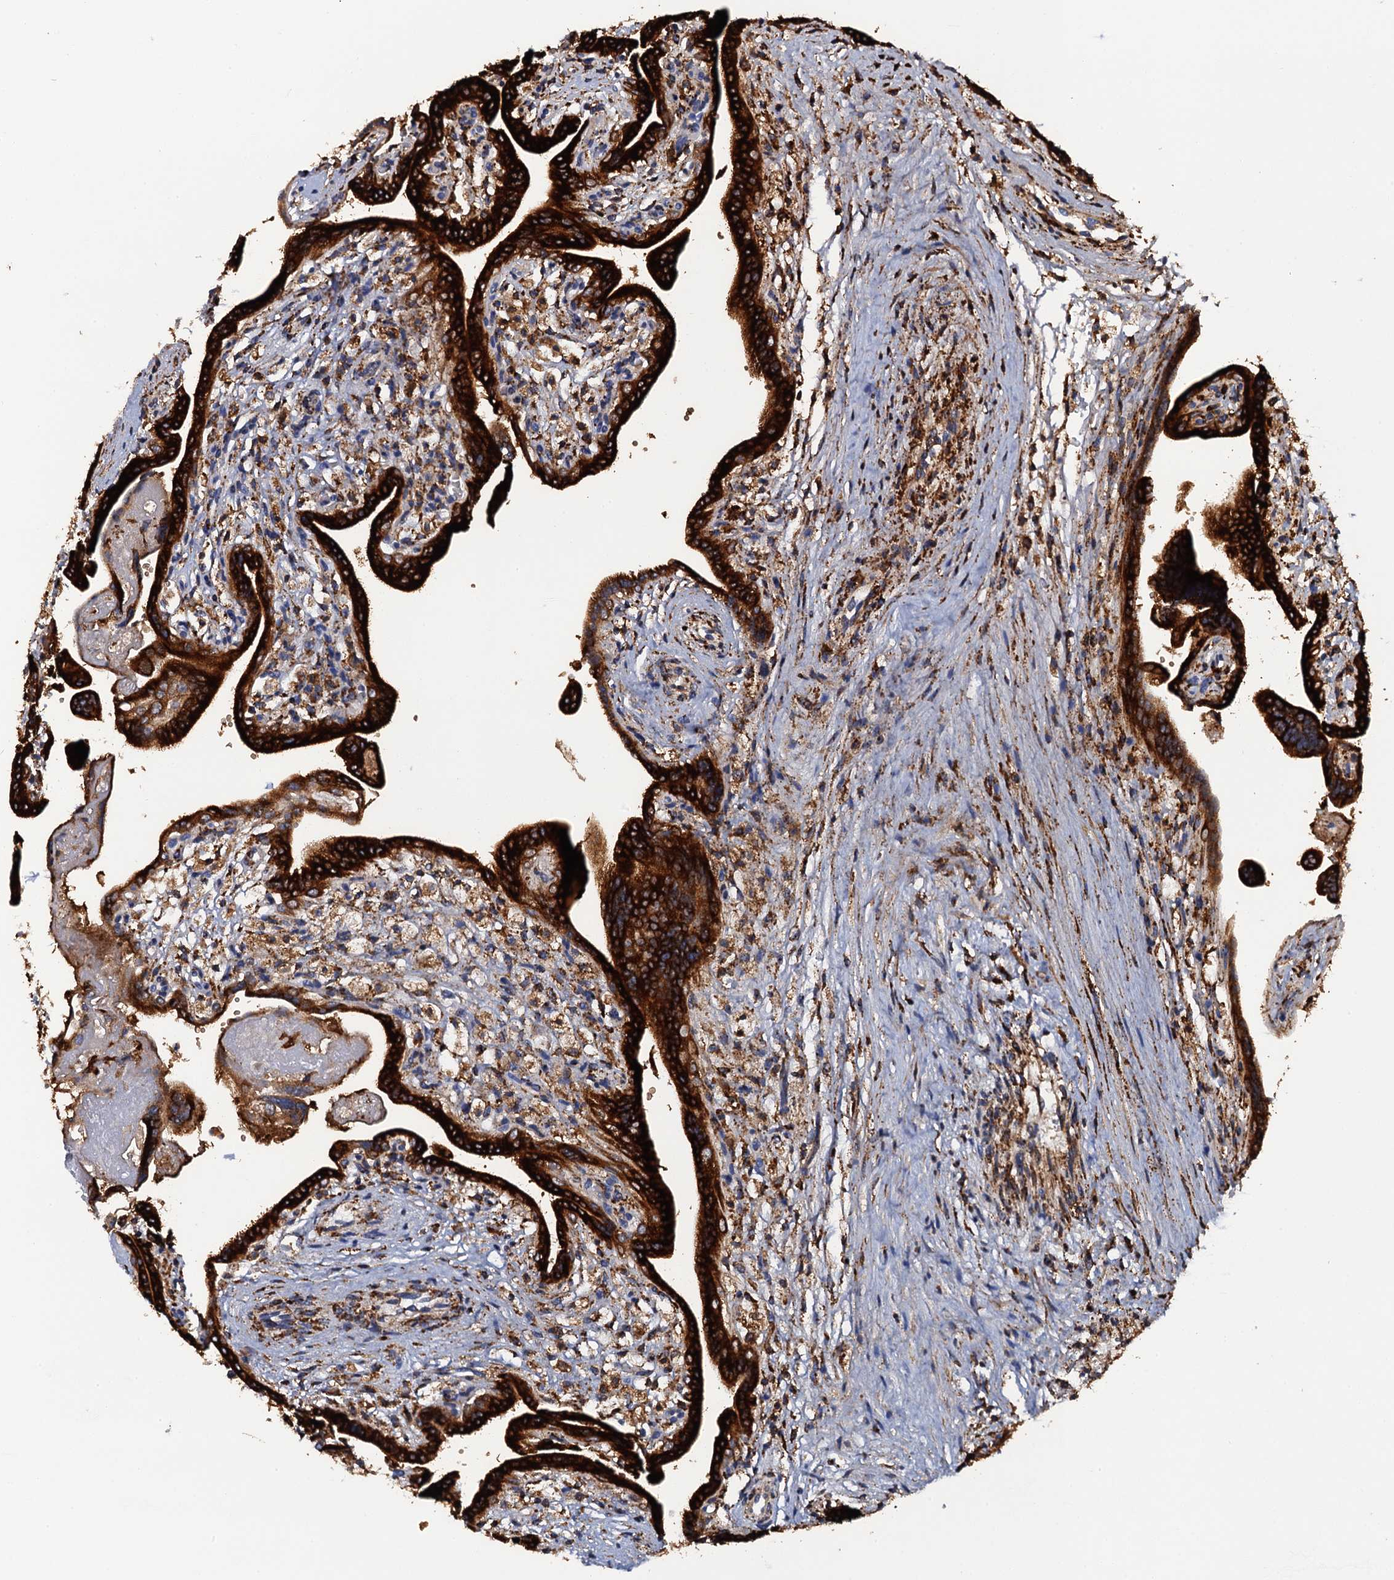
{"staining": {"intensity": "moderate", "quantity": ">75%", "location": "cytoplasmic/membranous"}, "tissue": "placenta", "cell_type": "Decidual cells", "image_type": "normal", "snomed": [{"axis": "morphology", "description": "Normal tissue, NOS"}, {"axis": "topography", "description": "Placenta"}], "caption": "An image showing moderate cytoplasmic/membranous expression in approximately >75% of decidual cells in benign placenta, as visualized by brown immunohistochemical staining.", "gene": "POGLUT3", "patient": {"sex": "female", "age": 37}}